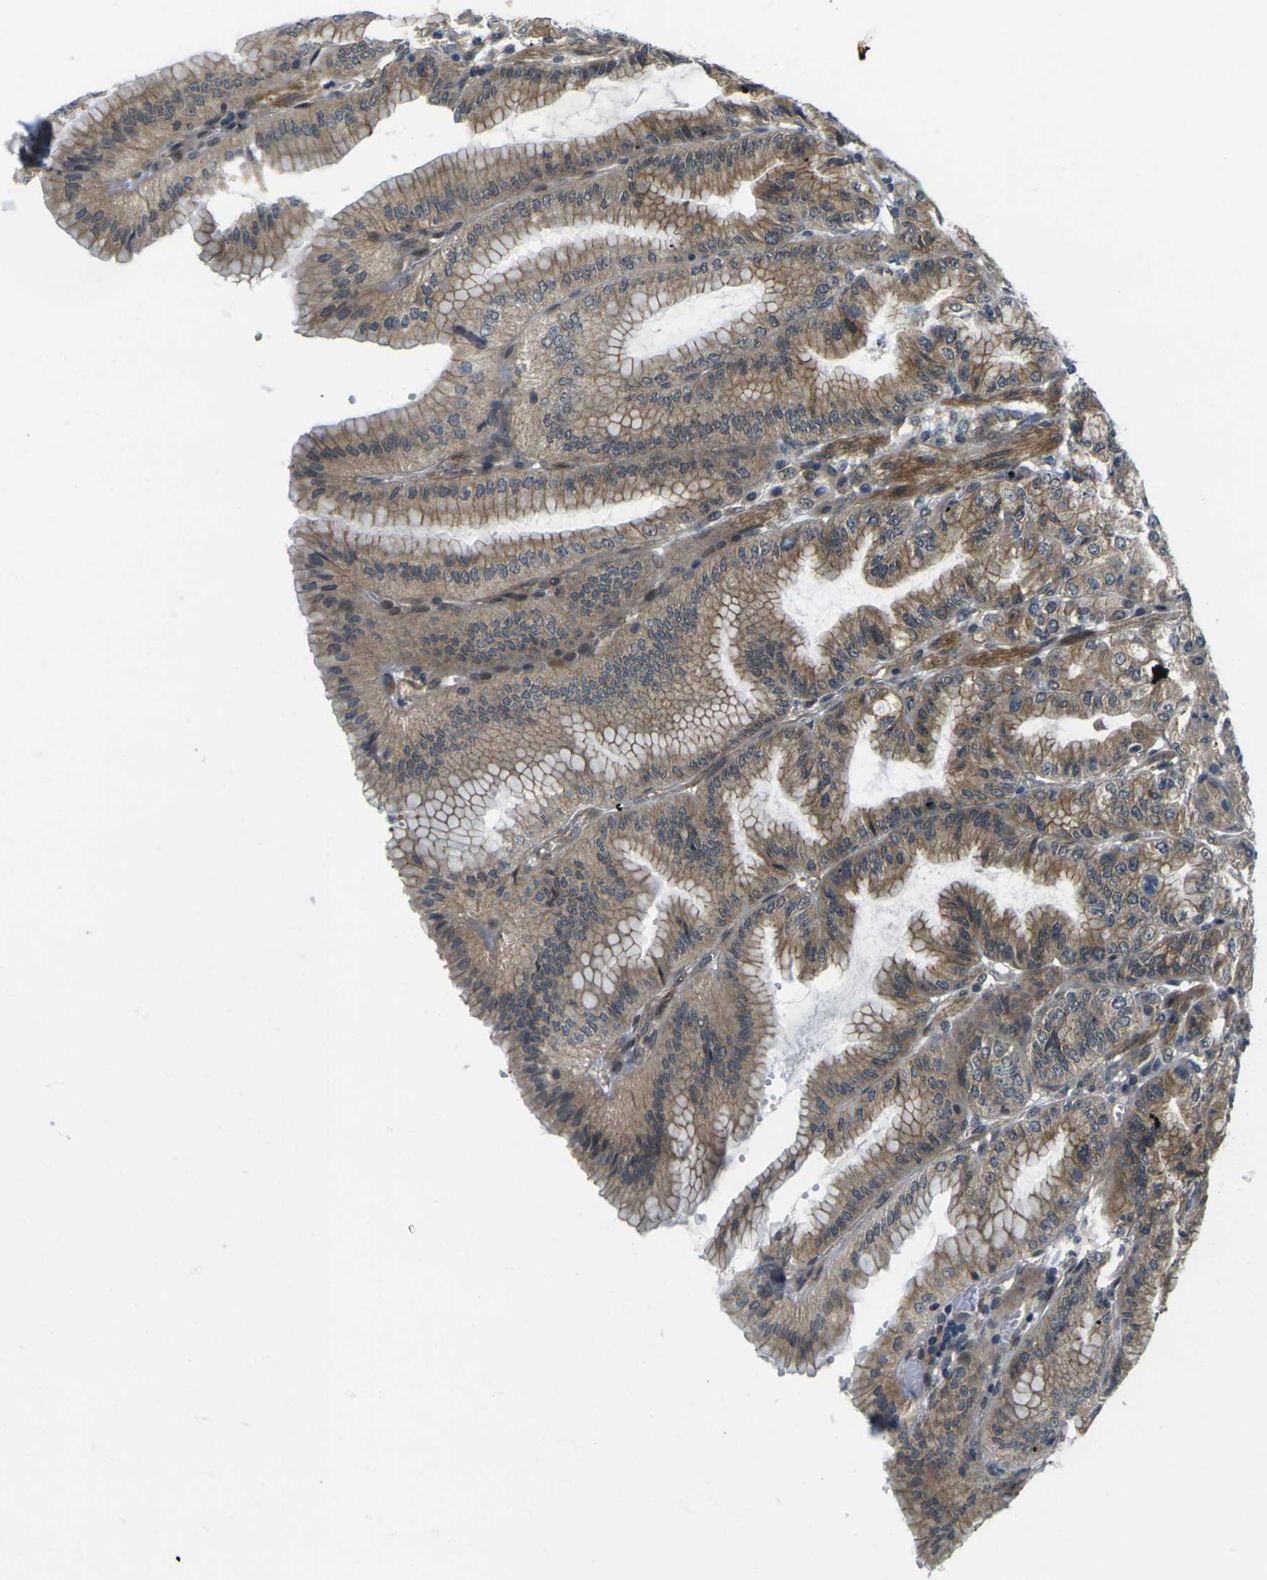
{"staining": {"intensity": "strong", "quantity": ">75%", "location": "cytoplasmic/membranous"}, "tissue": "stomach", "cell_type": "Glandular cells", "image_type": "normal", "snomed": [{"axis": "morphology", "description": "Normal tissue, NOS"}, {"axis": "topography", "description": "Stomach, lower"}], "caption": "This micrograph demonstrates benign stomach stained with immunohistochemistry to label a protein in brown. The cytoplasmic/membranous of glandular cells show strong positivity for the protein. Nuclei are counter-stained blue.", "gene": "KCTD10", "patient": {"sex": "male", "age": 71}}